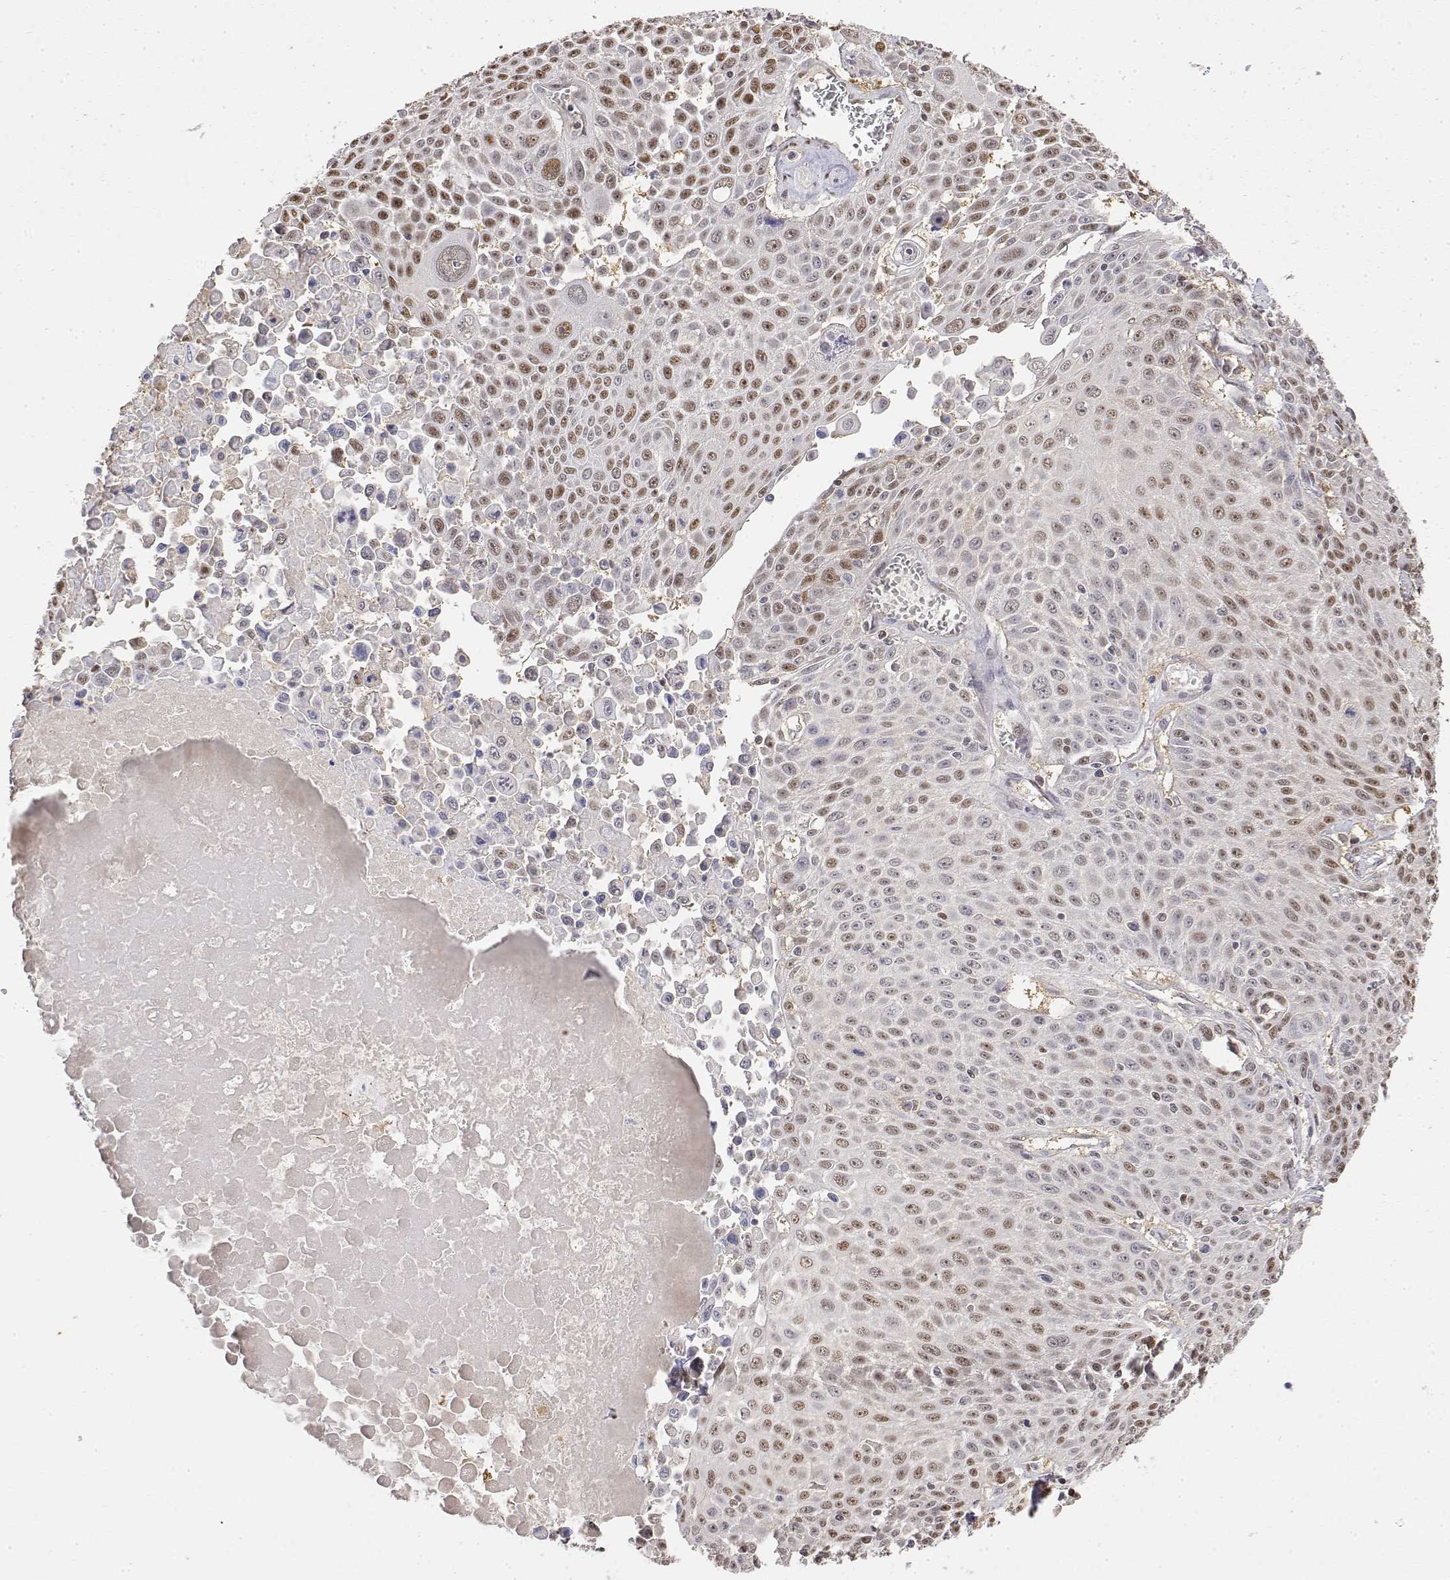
{"staining": {"intensity": "moderate", "quantity": "25%-75%", "location": "nuclear"}, "tissue": "lung cancer", "cell_type": "Tumor cells", "image_type": "cancer", "snomed": [{"axis": "morphology", "description": "Squamous cell carcinoma, NOS"}, {"axis": "morphology", "description": "Squamous cell carcinoma, metastatic, NOS"}, {"axis": "topography", "description": "Lymph node"}, {"axis": "topography", "description": "Lung"}], "caption": "This image exhibits lung metastatic squamous cell carcinoma stained with immunohistochemistry (IHC) to label a protein in brown. The nuclear of tumor cells show moderate positivity for the protein. Nuclei are counter-stained blue.", "gene": "TPI1", "patient": {"sex": "female", "age": 62}}